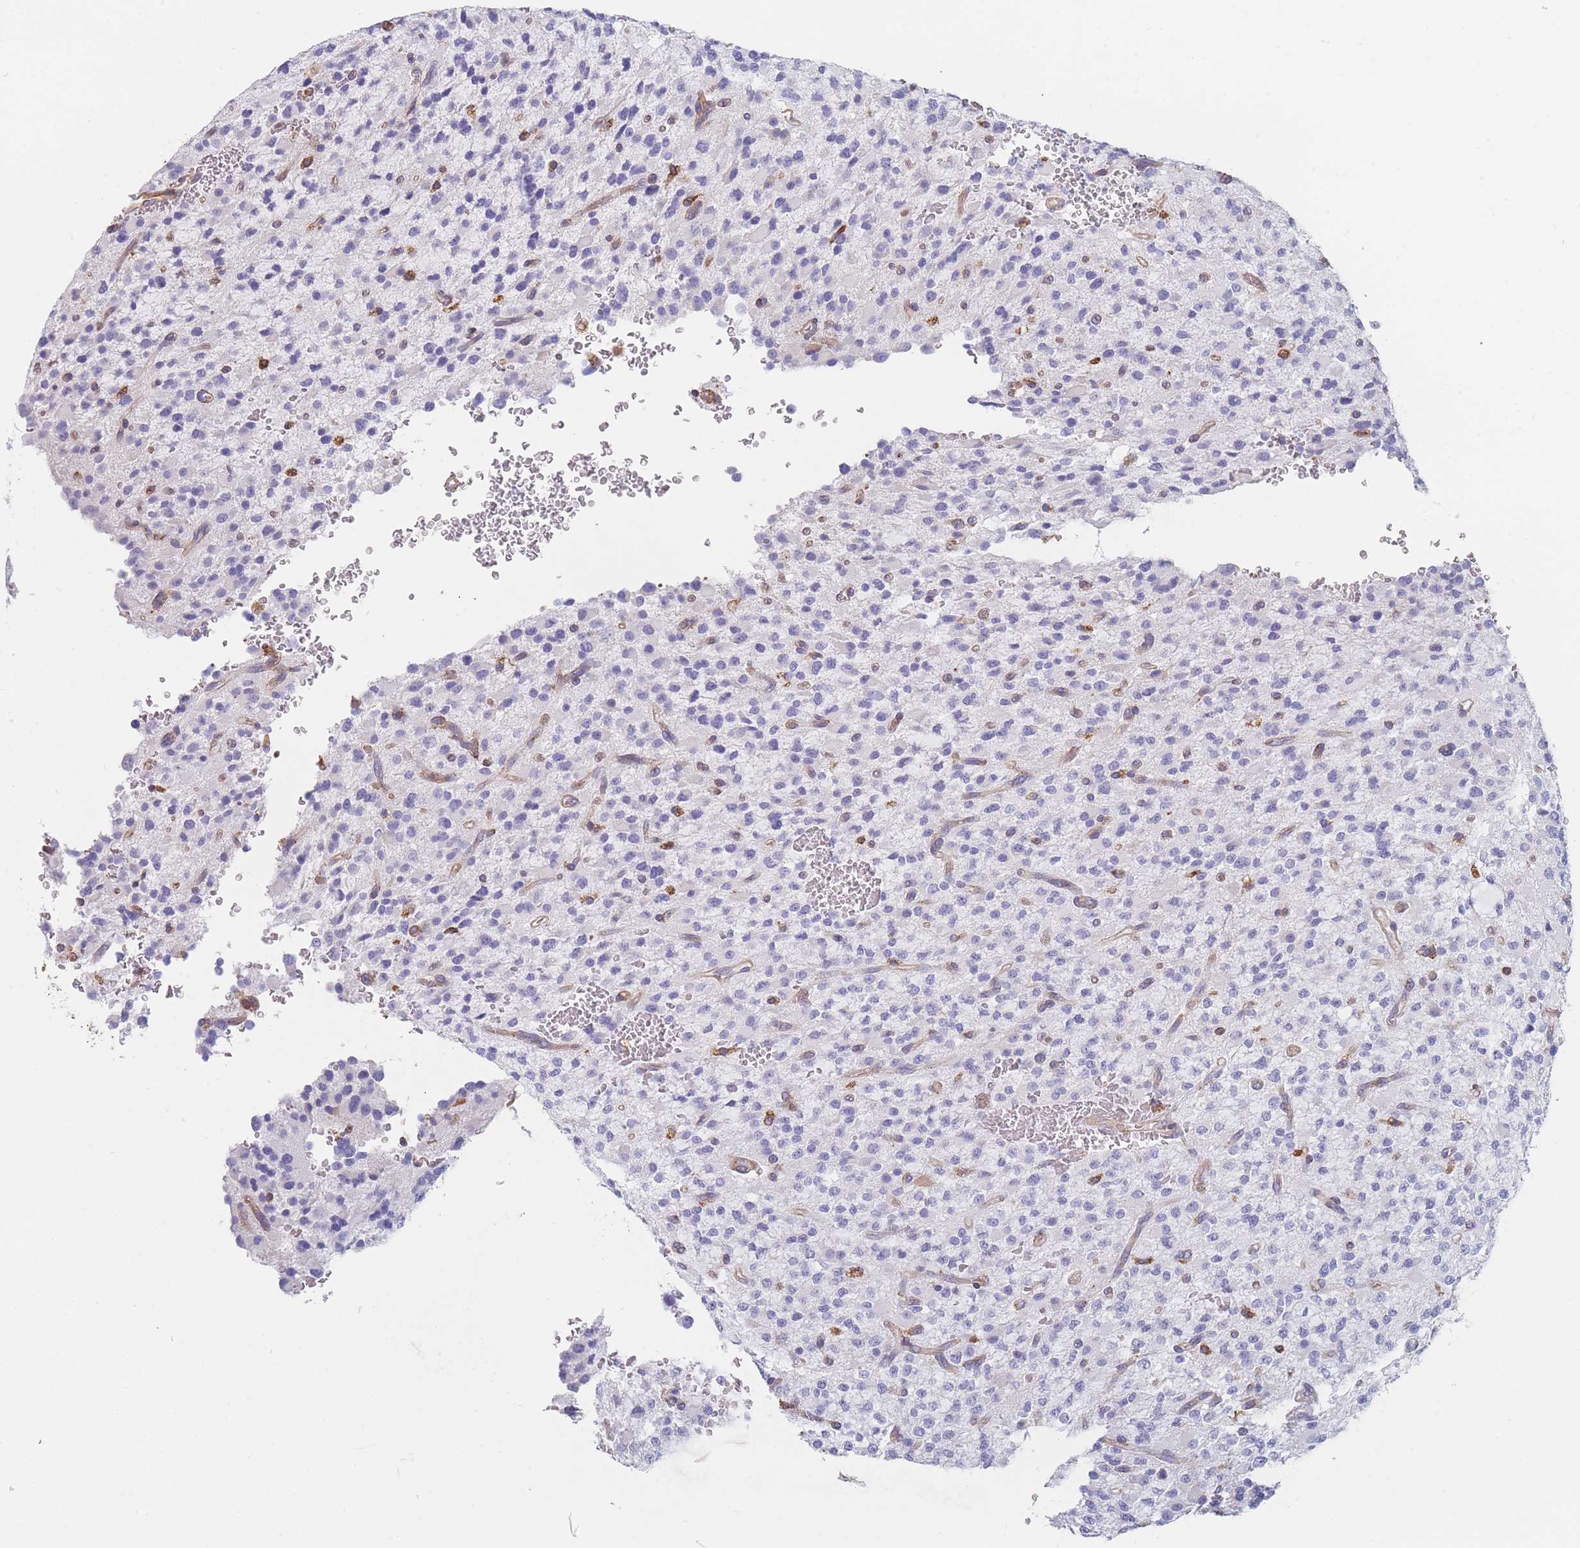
{"staining": {"intensity": "negative", "quantity": "none", "location": "none"}, "tissue": "glioma", "cell_type": "Tumor cells", "image_type": "cancer", "snomed": [{"axis": "morphology", "description": "Glioma, malignant, High grade"}, {"axis": "topography", "description": "Brain"}], "caption": "A micrograph of malignant high-grade glioma stained for a protein shows no brown staining in tumor cells.", "gene": "OR7C2", "patient": {"sex": "male", "age": 34}}